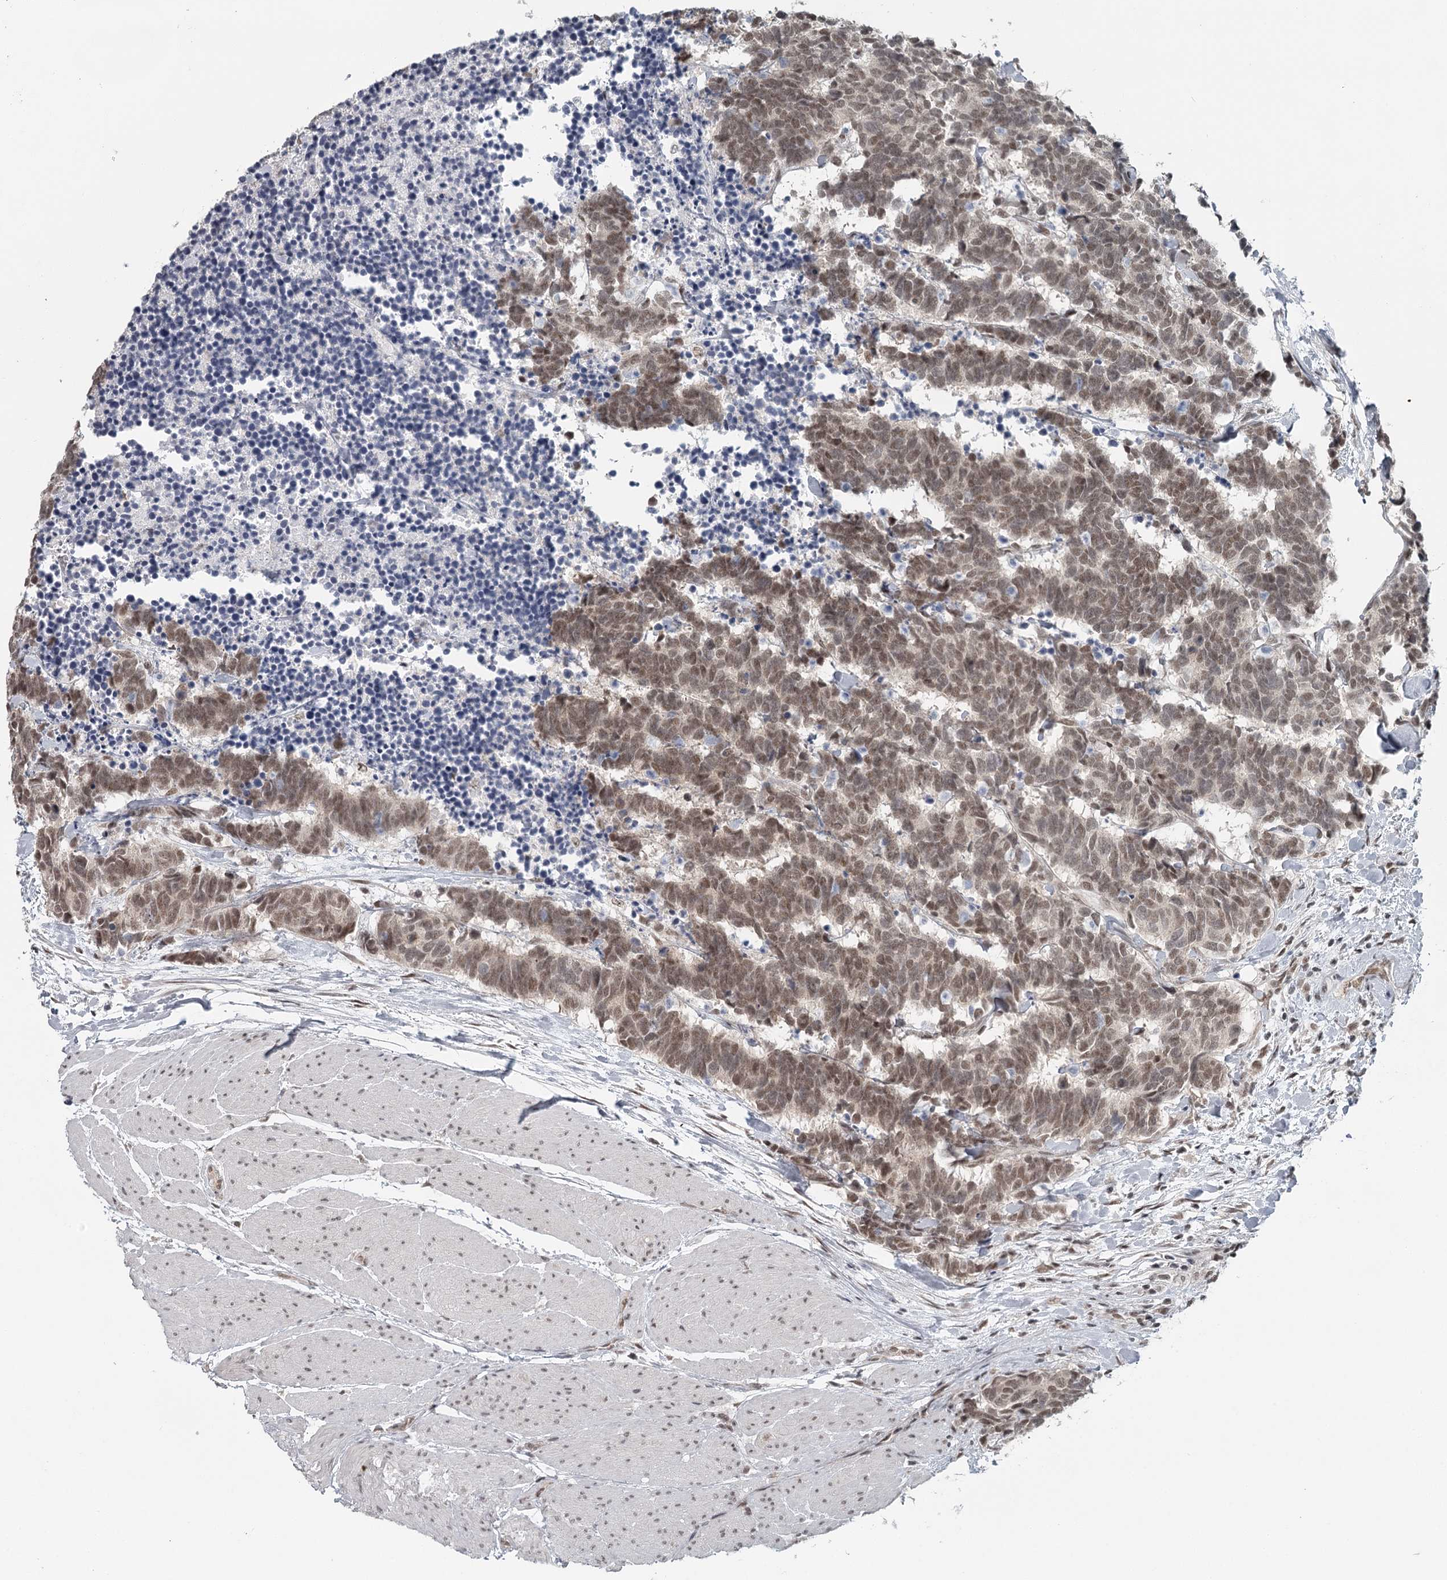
{"staining": {"intensity": "moderate", "quantity": ">75%", "location": "nuclear"}, "tissue": "carcinoid", "cell_type": "Tumor cells", "image_type": "cancer", "snomed": [{"axis": "morphology", "description": "Carcinoma, NOS"}, {"axis": "morphology", "description": "Carcinoid, malignant, NOS"}, {"axis": "topography", "description": "Urinary bladder"}], "caption": "Immunohistochemical staining of carcinoid demonstrates moderate nuclear protein staining in approximately >75% of tumor cells.", "gene": "FAM13C", "patient": {"sex": "male", "age": 57}}